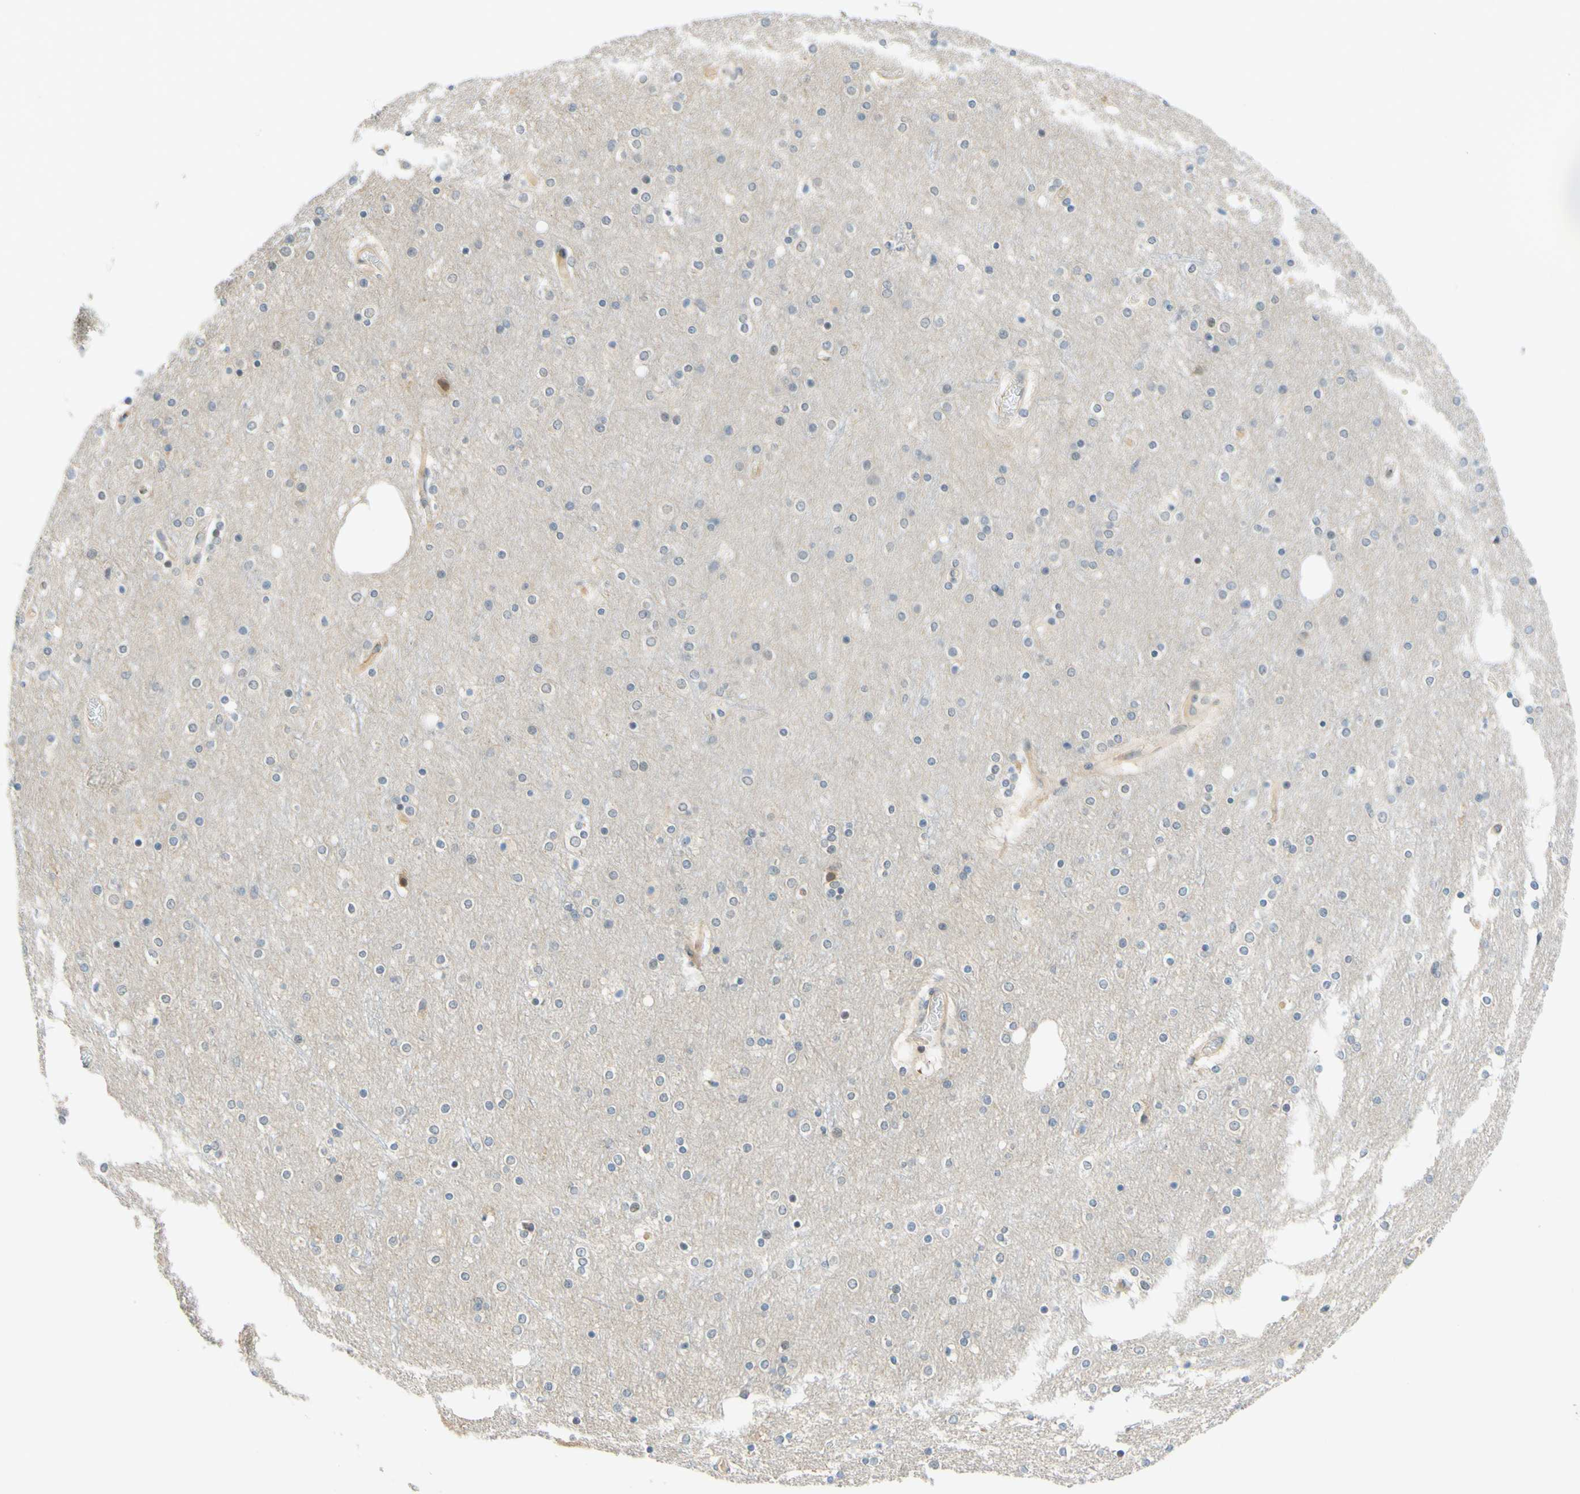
{"staining": {"intensity": "negative", "quantity": "none", "location": "none"}, "tissue": "cerebral cortex", "cell_type": "Endothelial cells", "image_type": "normal", "snomed": [{"axis": "morphology", "description": "Normal tissue, NOS"}, {"axis": "topography", "description": "Cerebral cortex"}], "caption": "This image is of normal cerebral cortex stained with immunohistochemistry to label a protein in brown with the nuclei are counter-stained blue. There is no positivity in endothelial cells.", "gene": "C2CD2L", "patient": {"sex": "female", "age": 54}}